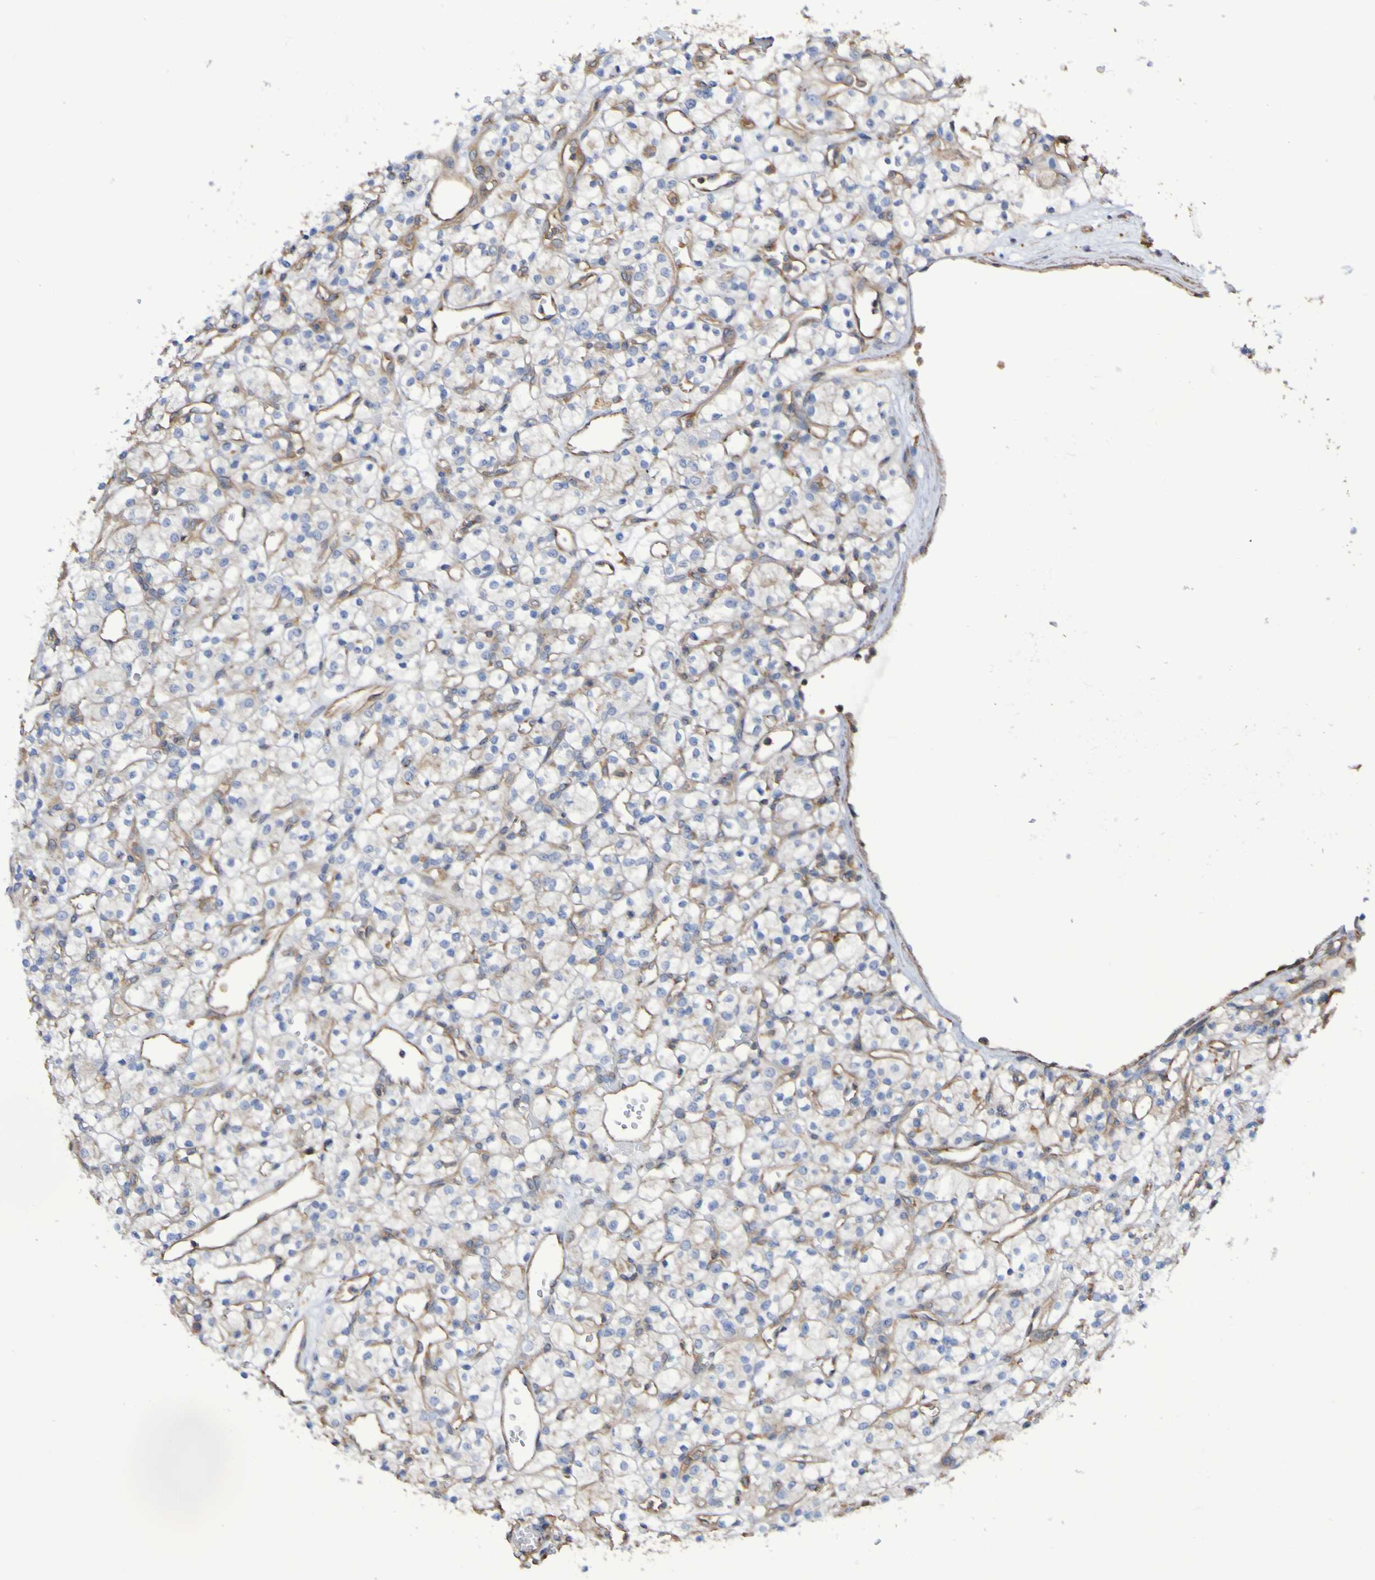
{"staining": {"intensity": "negative", "quantity": "none", "location": "none"}, "tissue": "renal cancer", "cell_type": "Tumor cells", "image_type": "cancer", "snomed": [{"axis": "morphology", "description": "Adenocarcinoma, NOS"}, {"axis": "topography", "description": "Kidney"}], "caption": "Adenocarcinoma (renal) was stained to show a protein in brown. There is no significant positivity in tumor cells.", "gene": "SYNJ1", "patient": {"sex": "female", "age": 60}}